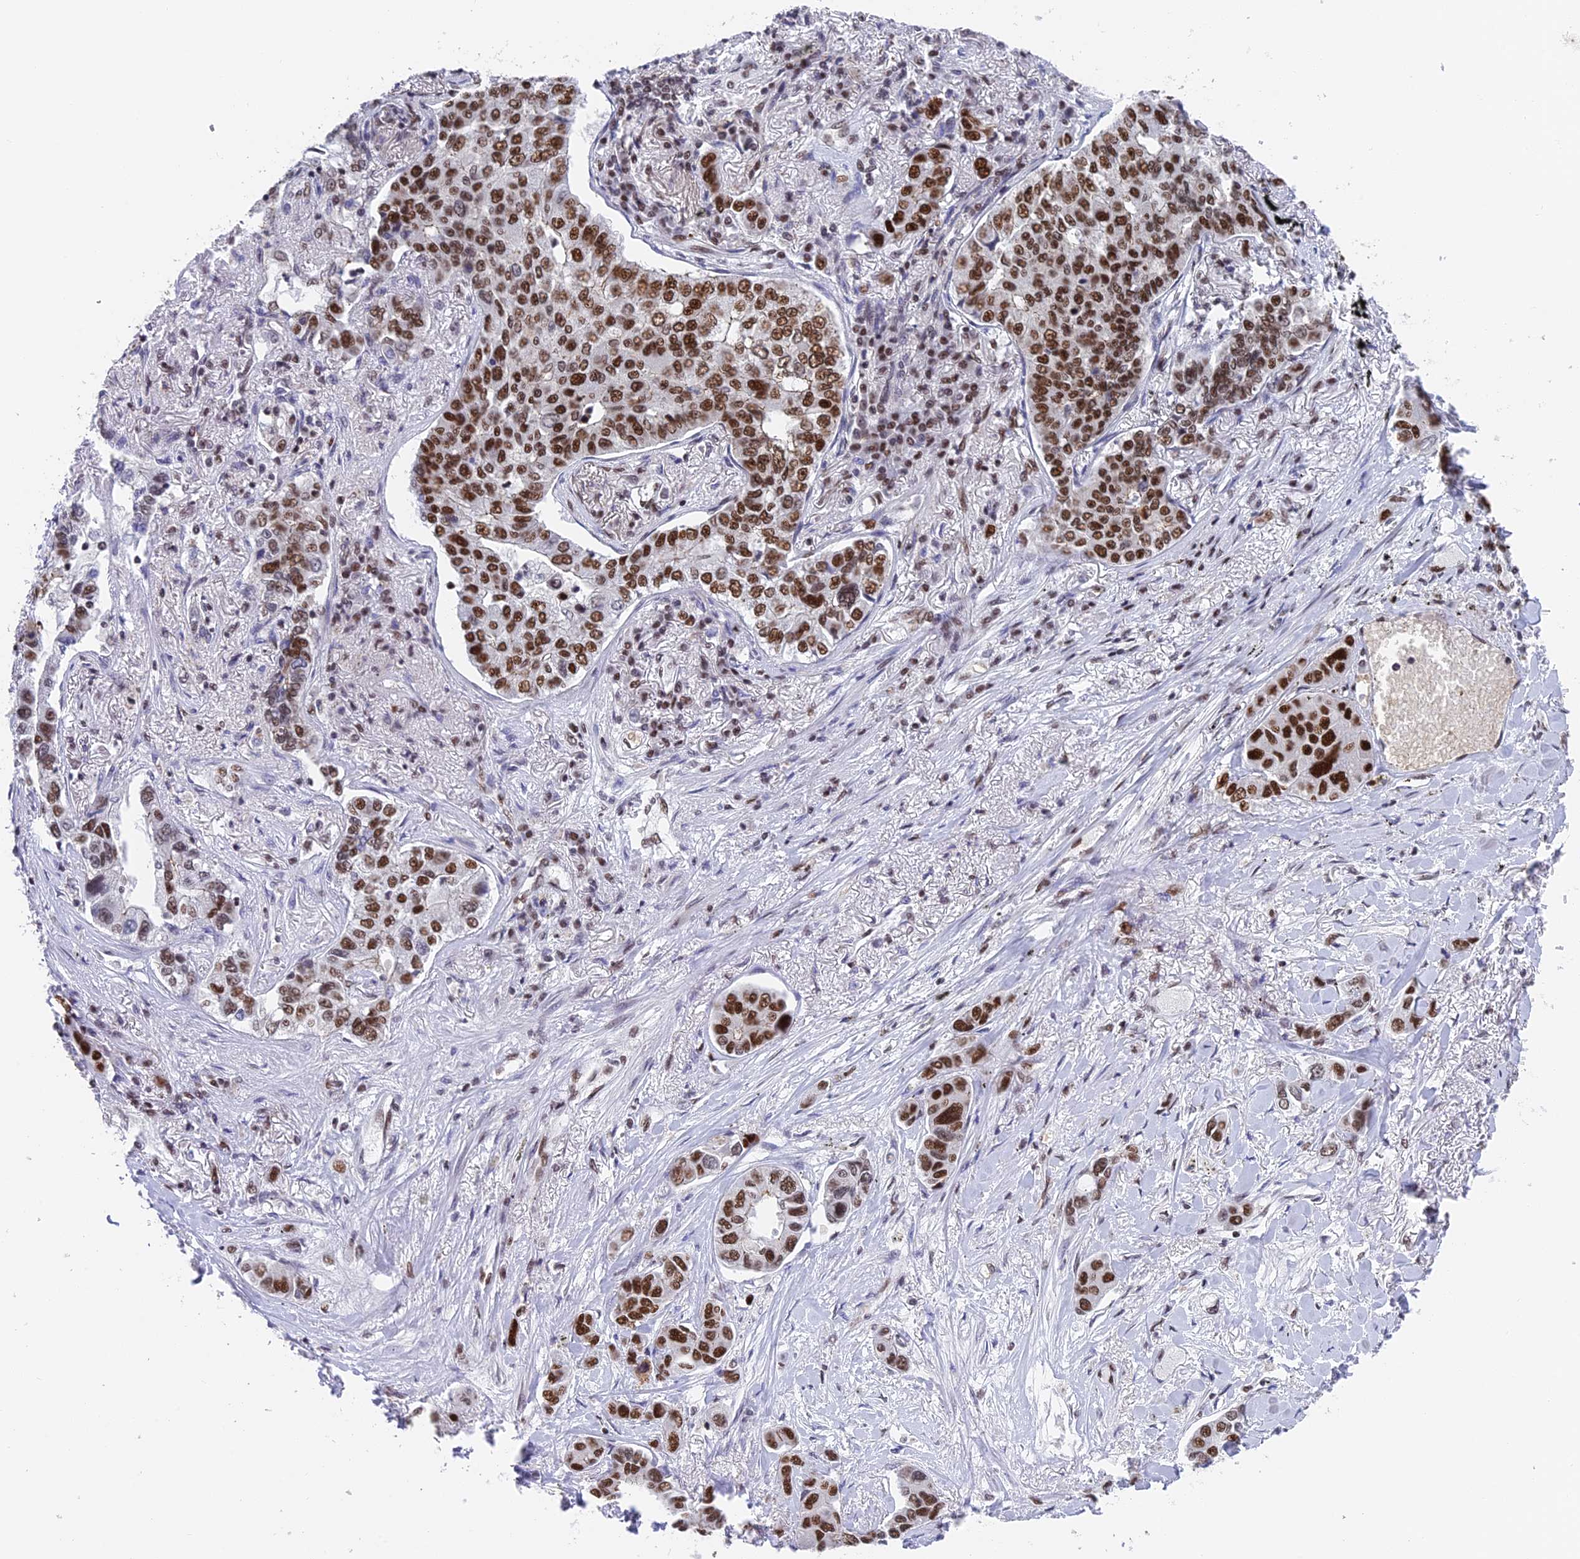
{"staining": {"intensity": "strong", "quantity": ">75%", "location": "nuclear"}, "tissue": "lung cancer", "cell_type": "Tumor cells", "image_type": "cancer", "snomed": [{"axis": "morphology", "description": "Adenocarcinoma, NOS"}, {"axis": "topography", "description": "Lung"}], "caption": "A brown stain highlights strong nuclear expression of a protein in human lung adenocarcinoma tumor cells.", "gene": "EEF1AKMT3", "patient": {"sex": "male", "age": 49}}